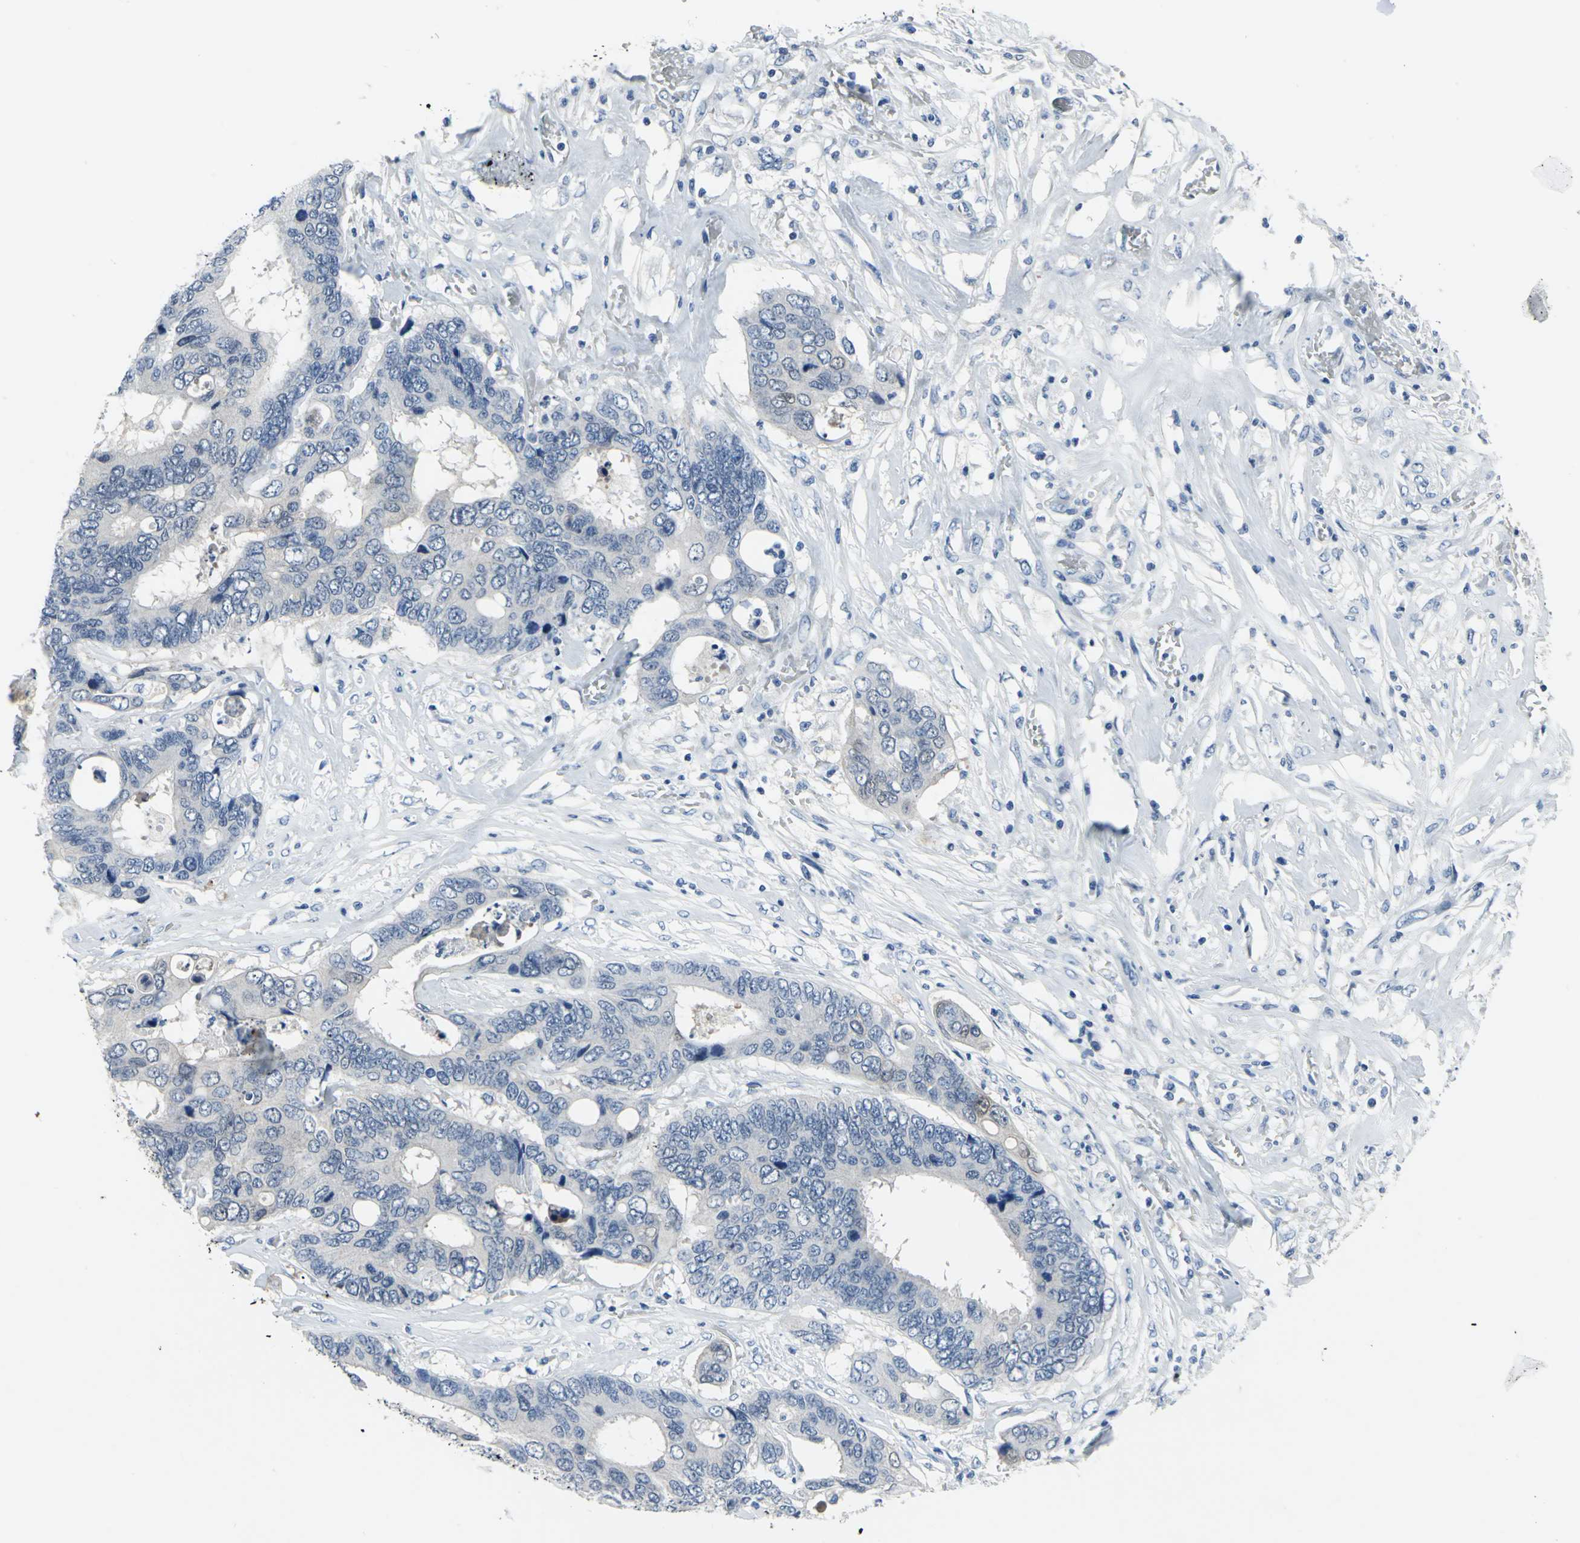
{"staining": {"intensity": "negative", "quantity": "none", "location": "none"}, "tissue": "colorectal cancer", "cell_type": "Tumor cells", "image_type": "cancer", "snomed": [{"axis": "morphology", "description": "Adenocarcinoma, NOS"}, {"axis": "topography", "description": "Rectum"}], "caption": "Tumor cells show no significant staining in colorectal cancer.", "gene": "SFN", "patient": {"sex": "male", "age": 55}}